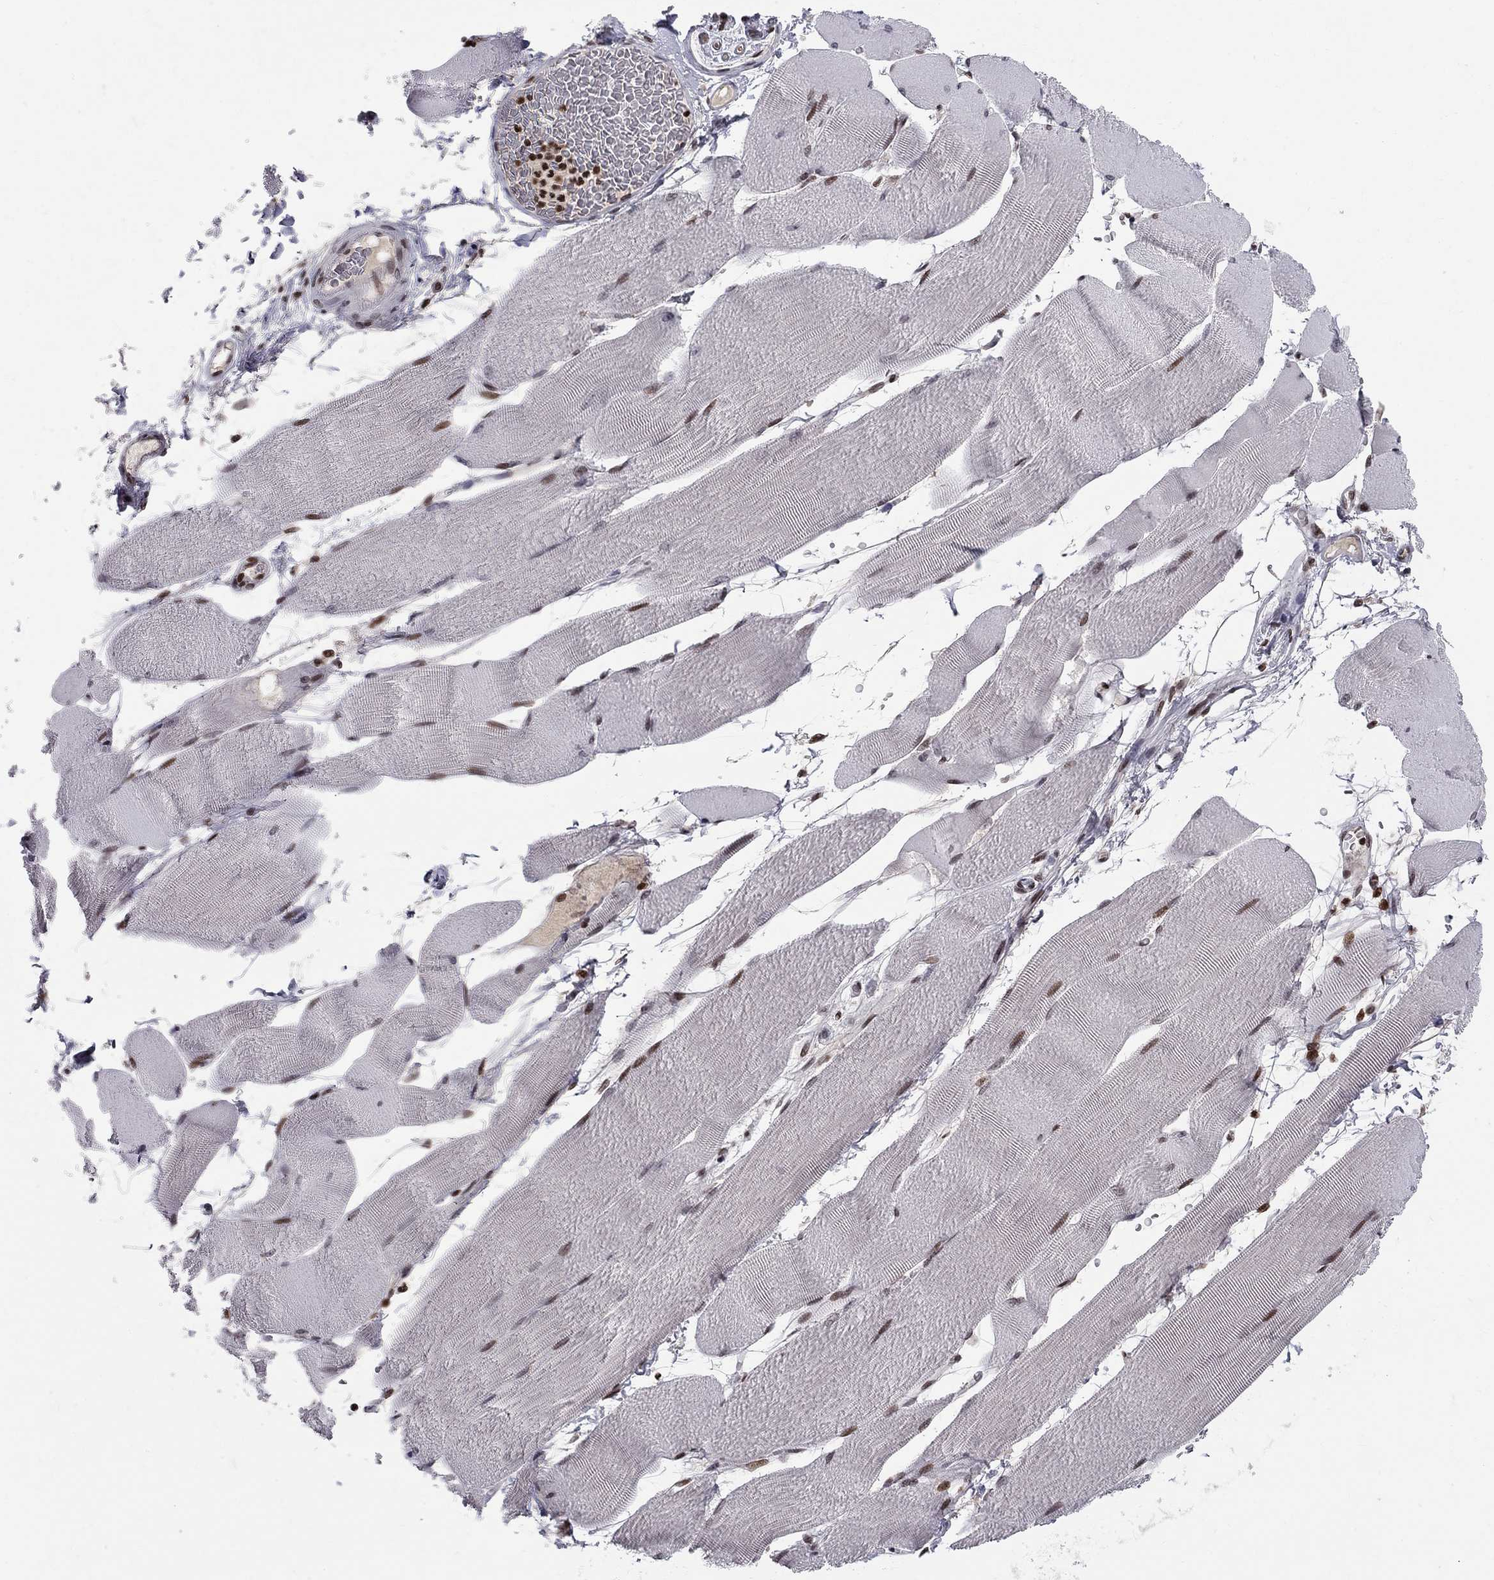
{"staining": {"intensity": "moderate", "quantity": "25%-75%", "location": "nuclear"}, "tissue": "skeletal muscle", "cell_type": "Myocytes", "image_type": "normal", "snomed": [{"axis": "morphology", "description": "Normal tissue, NOS"}, {"axis": "topography", "description": "Skeletal muscle"}], "caption": "Immunohistochemical staining of normal human skeletal muscle displays medium levels of moderate nuclear expression in about 25%-75% of myocytes.", "gene": "RNASEH2C", "patient": {"sex": "male", "age": 56}}